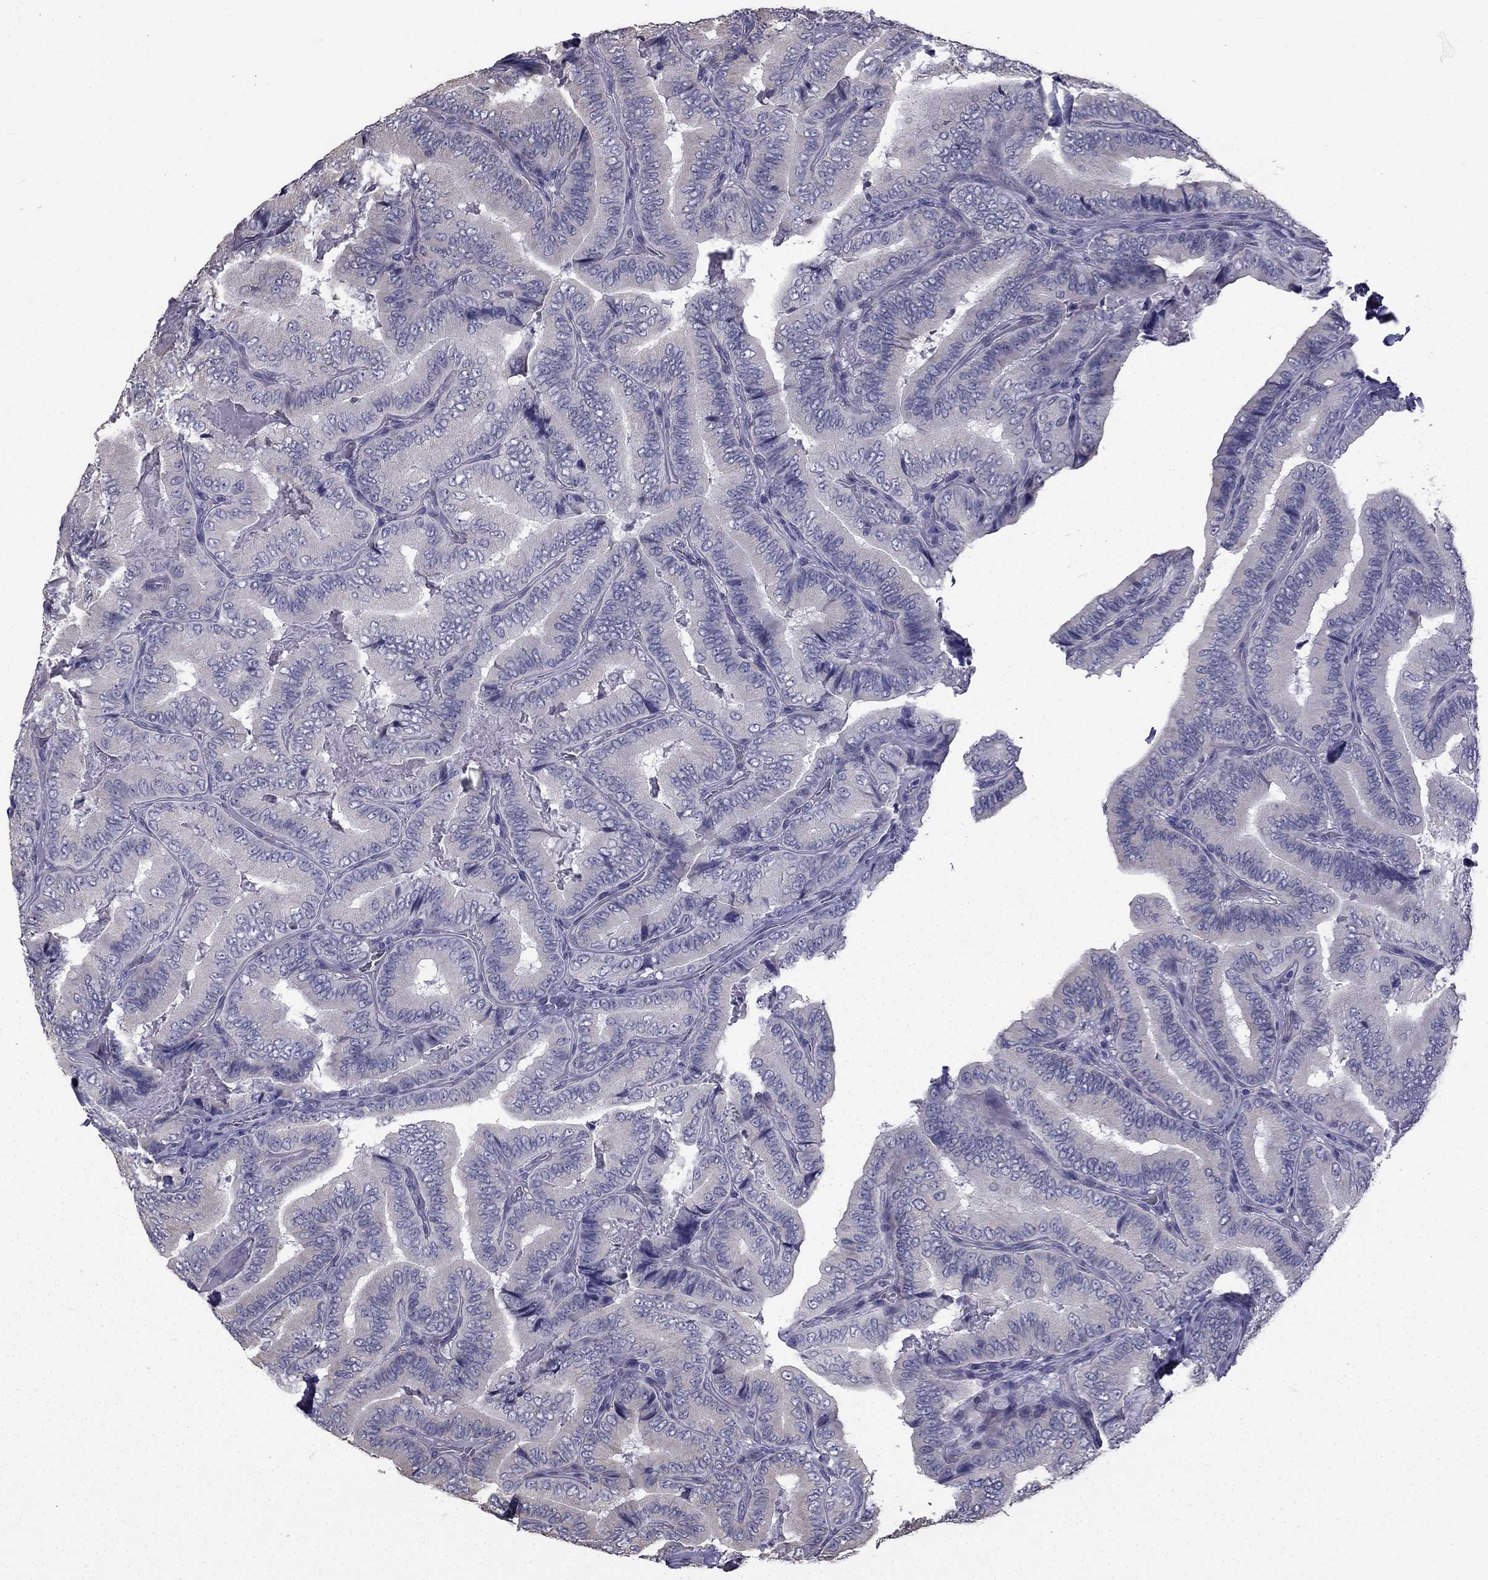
{"staining": {"intensity": "negative", "quantity": "none", "location": "none"}, "tissue": "thyroid cancer", "cell_type": "Tumor cells", "image_type": "cancer", "snomed": [{"axis": "morphology", "description": "Papillary adenocarcinoma, NOS"}, {"axis": "topography", "description": "Thyroid gland"}], "caption": "Tumor cells show no significant staining in thyroid cancer.", "gene": "CCDC40", "patient": {"sex": "male", "age": 61}}